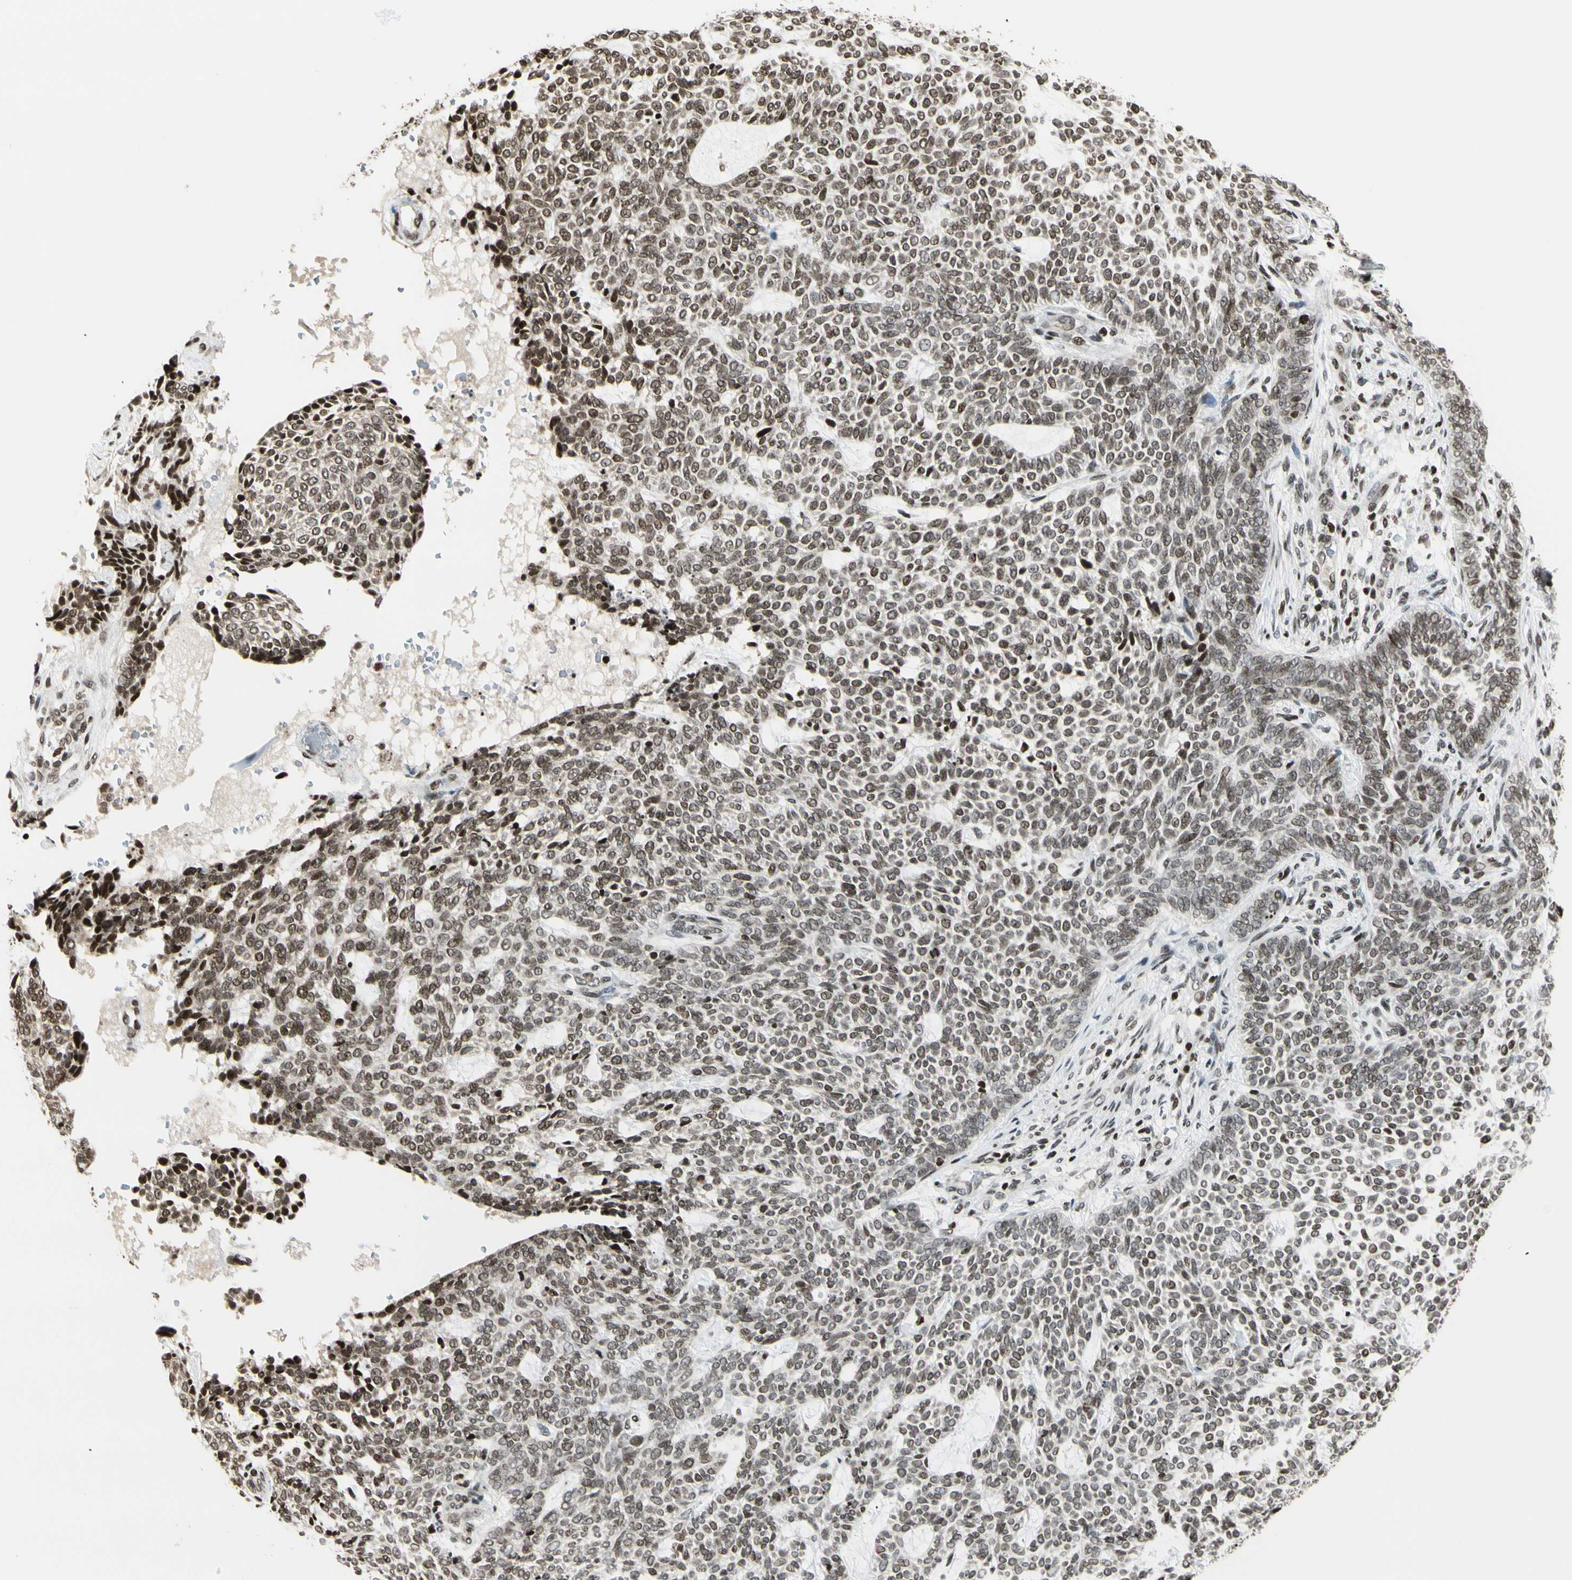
{"staining": {"intensity": "weak", "quantity": ">75%", "location": "nuclear"}, "tissue": "skin cancer", "cell_type": "Tumor cells", "image_type": "cancer", "snomed": [{"axis": "morphology", "description": "Basal cell carcinoma"}, {"axis": "topography", "description": "Skin"}], "caption": "Protein staining shows weak nuclear staining in approximately >75% of tumor cells in skin basal cell carcinoma.", "gene": "TSHZ3", "patient": {"sex": "male", "age": 87}}